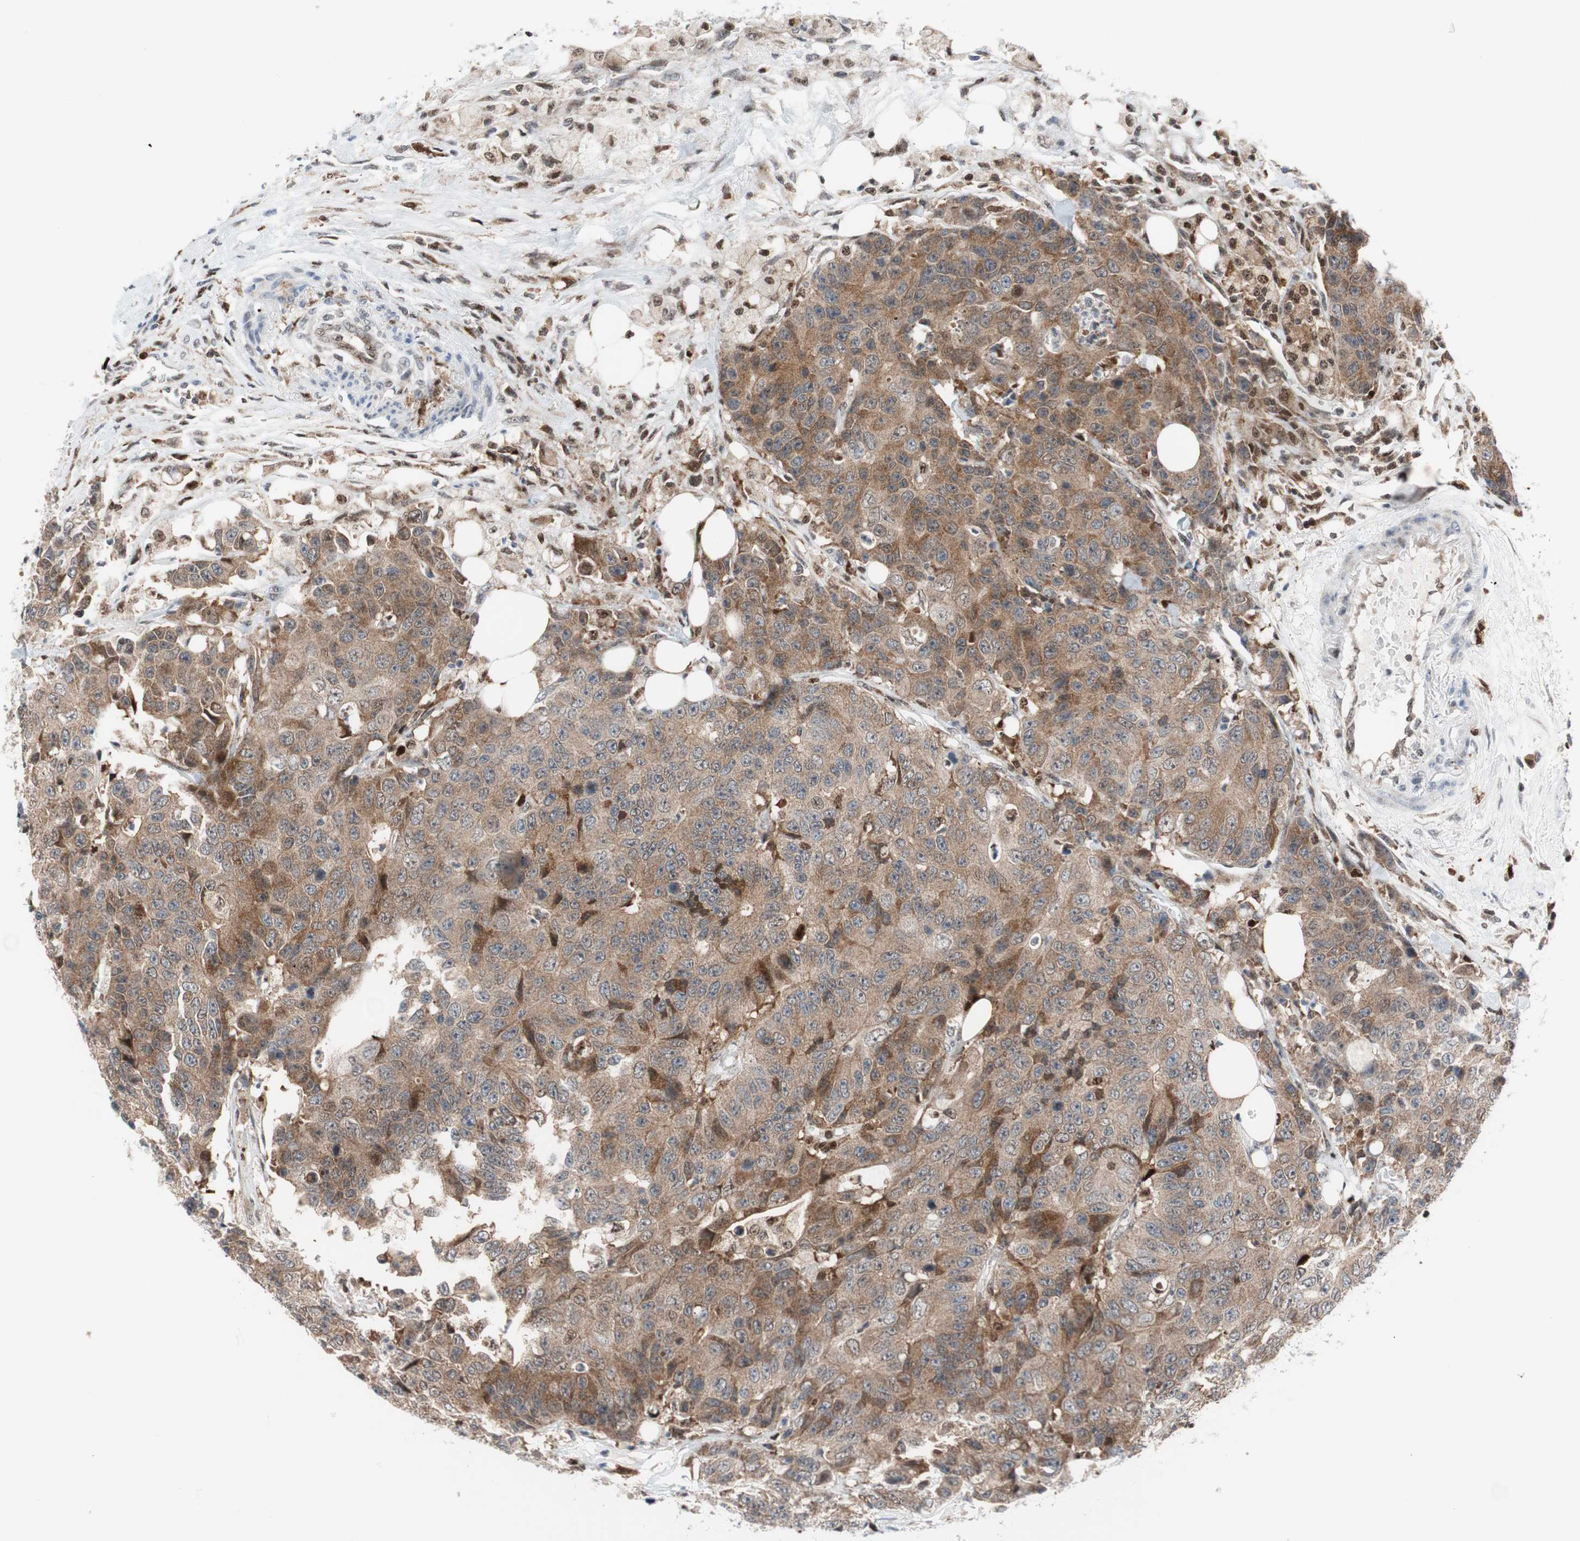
{"staining": {"intensity": "moderate", "quantity": ">75%", "location": "cytoplasmic/membranous"}, "tissue": "colorectal cancer", "cell_type": "Tumor cells", "image_type": "cancer", "snomed": [{"axis": "morphology", "description": "Adenocarcinoma, NOS"}, {"axis": "topography", "description": "Colon"}], "caption": "Brown immunohistochemical staining in colorectal cancer shows moderate cytoplasmic/membranous expression in about >75% of tumor cells.", "gene": "RGS10", "patient": {"sex": "female", "age": 86}}